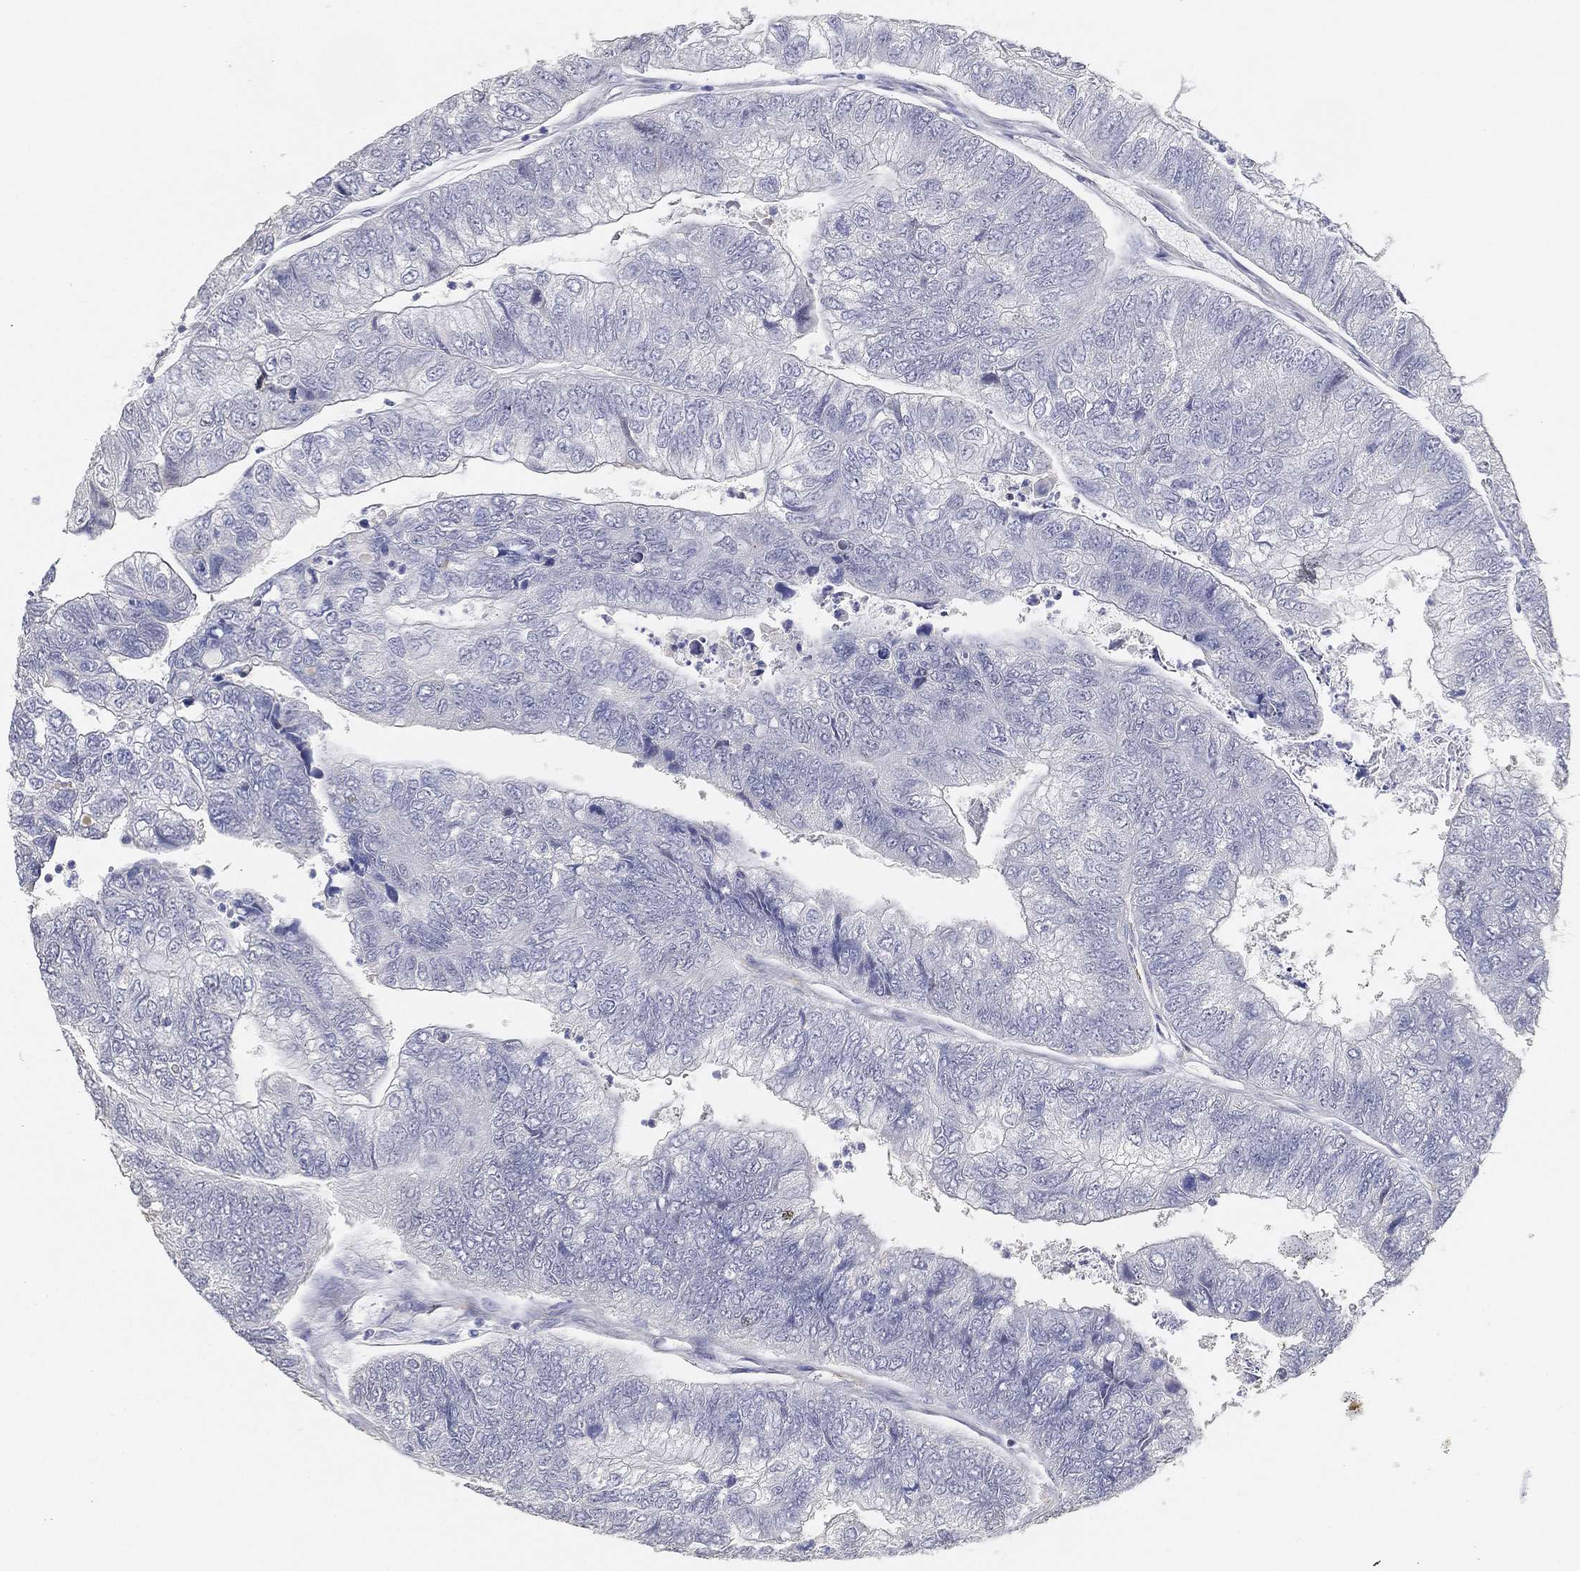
{"staining": {"intensity": "negative", "quantity": "none", "location": "none"}, "tissue": "colorectal cancer", "cell_type": "Tumor cells", "image_type": "cancer", "snomed": [{"axis": "morphology", "description": "Adenocarcinoma, NOS"}, {"axis": "topography", "description": "Colon"}], "caption": "High magnification brightfield microscopy of adenocarcinoma (colorectal) stained with DAB (brown) and counterstained with hematoxylin (blue): tumor cells show no significant expression. (DAB (3,3'-diaminobenzidine) immunohistochemistry visualized using brightfield microscopy, high magnification).", "gene": "GPR61", "patient": {"sex": "female", "age": 67}}